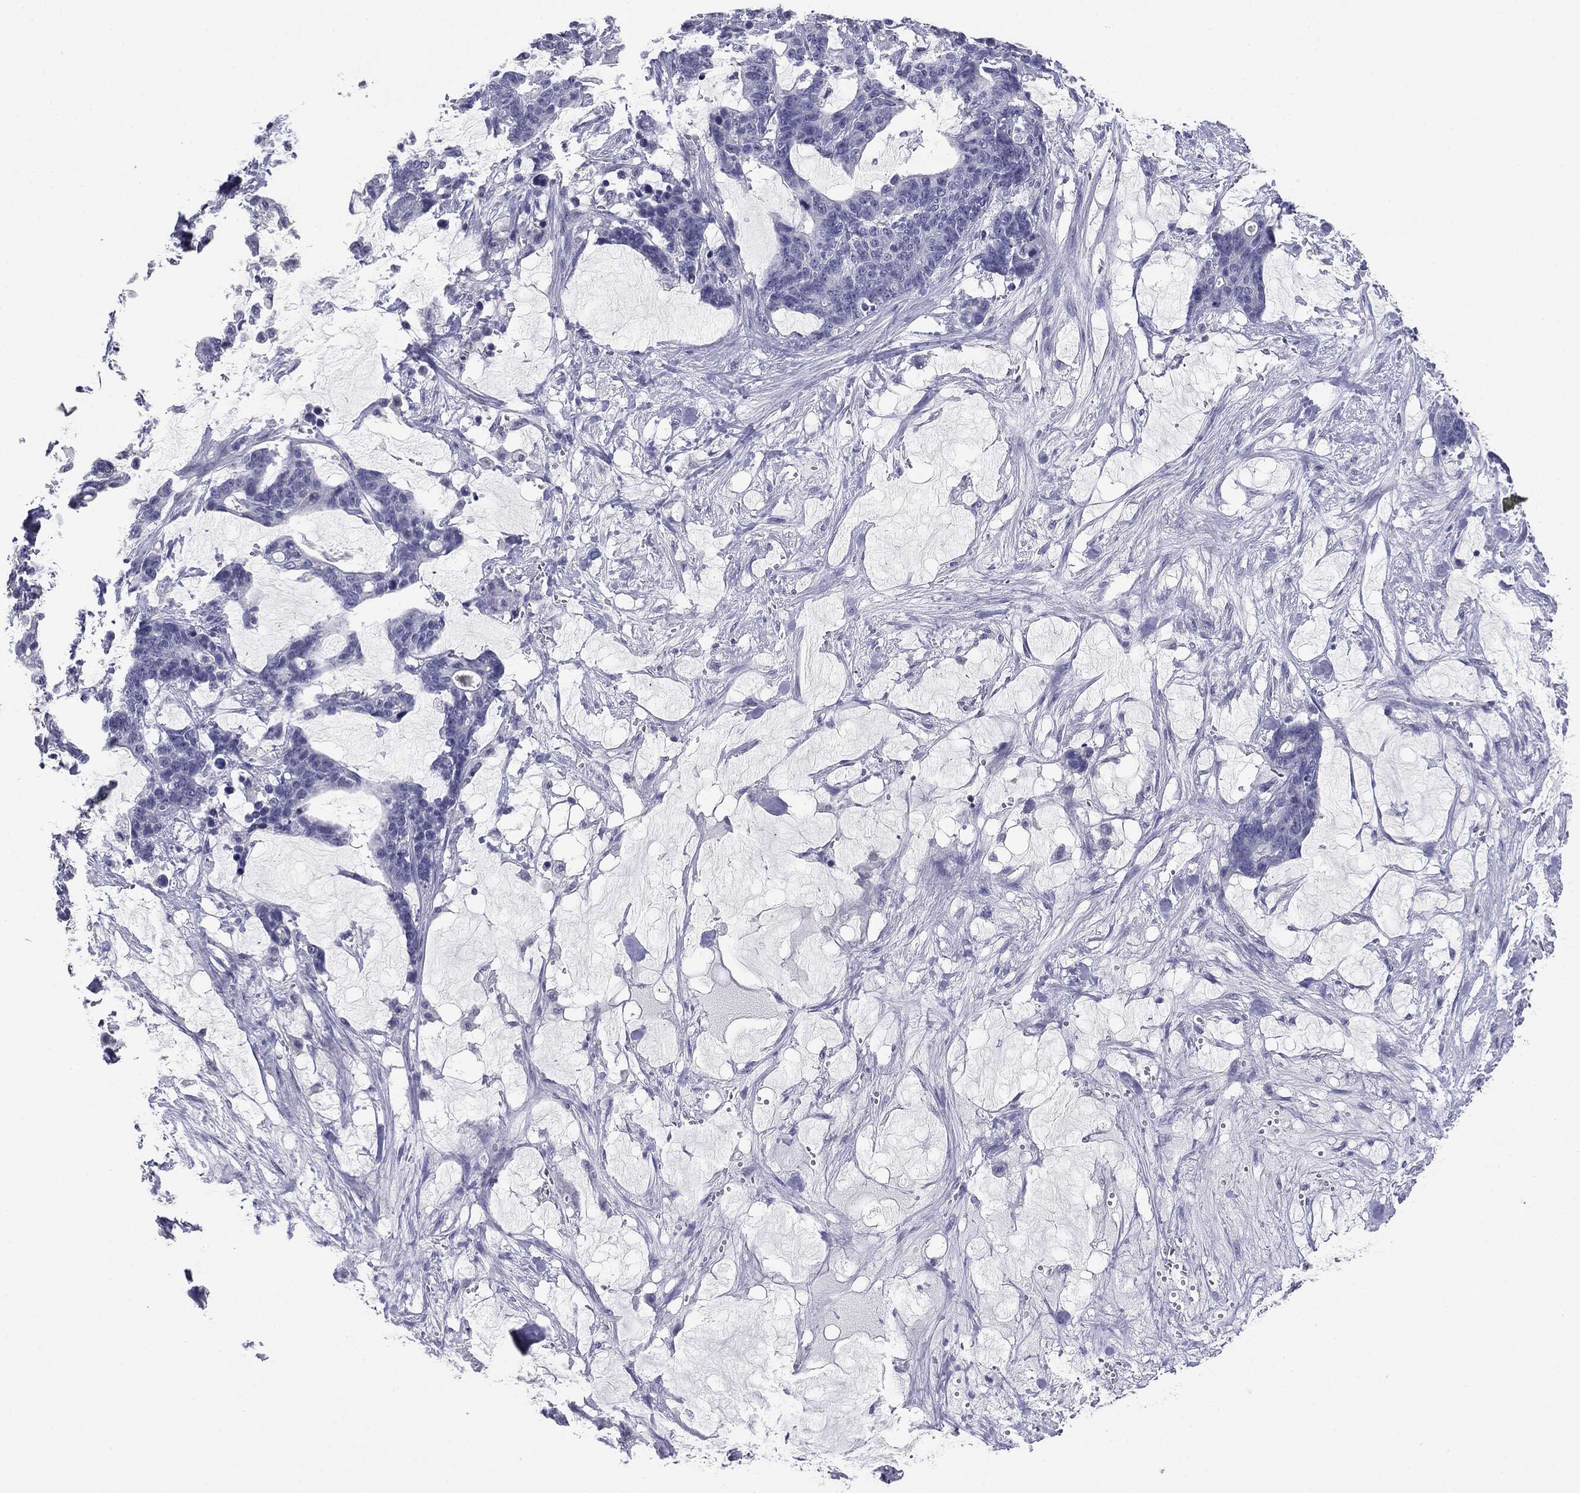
{"staining": {"intensity": "negative", "quantity": "none", "location": "none"}, "tissue": "stomach cancer", "cell_type": "Tumor cells", "image_type": "cancer", "snomed": [{"axis": "morphology", "description": "Normal tissue, NOS"}, {"axis": "morphology", "description": "Adenocarcinoma, NOS"}, {"axis": "topography", "description": "Stomach"}], "caption": "This is an IHC image of stomach adenocarcinoma. There is no staining in tumor cells.", "gene": "SERPINB4", "patient": {"sex": "female", "age": 64}}